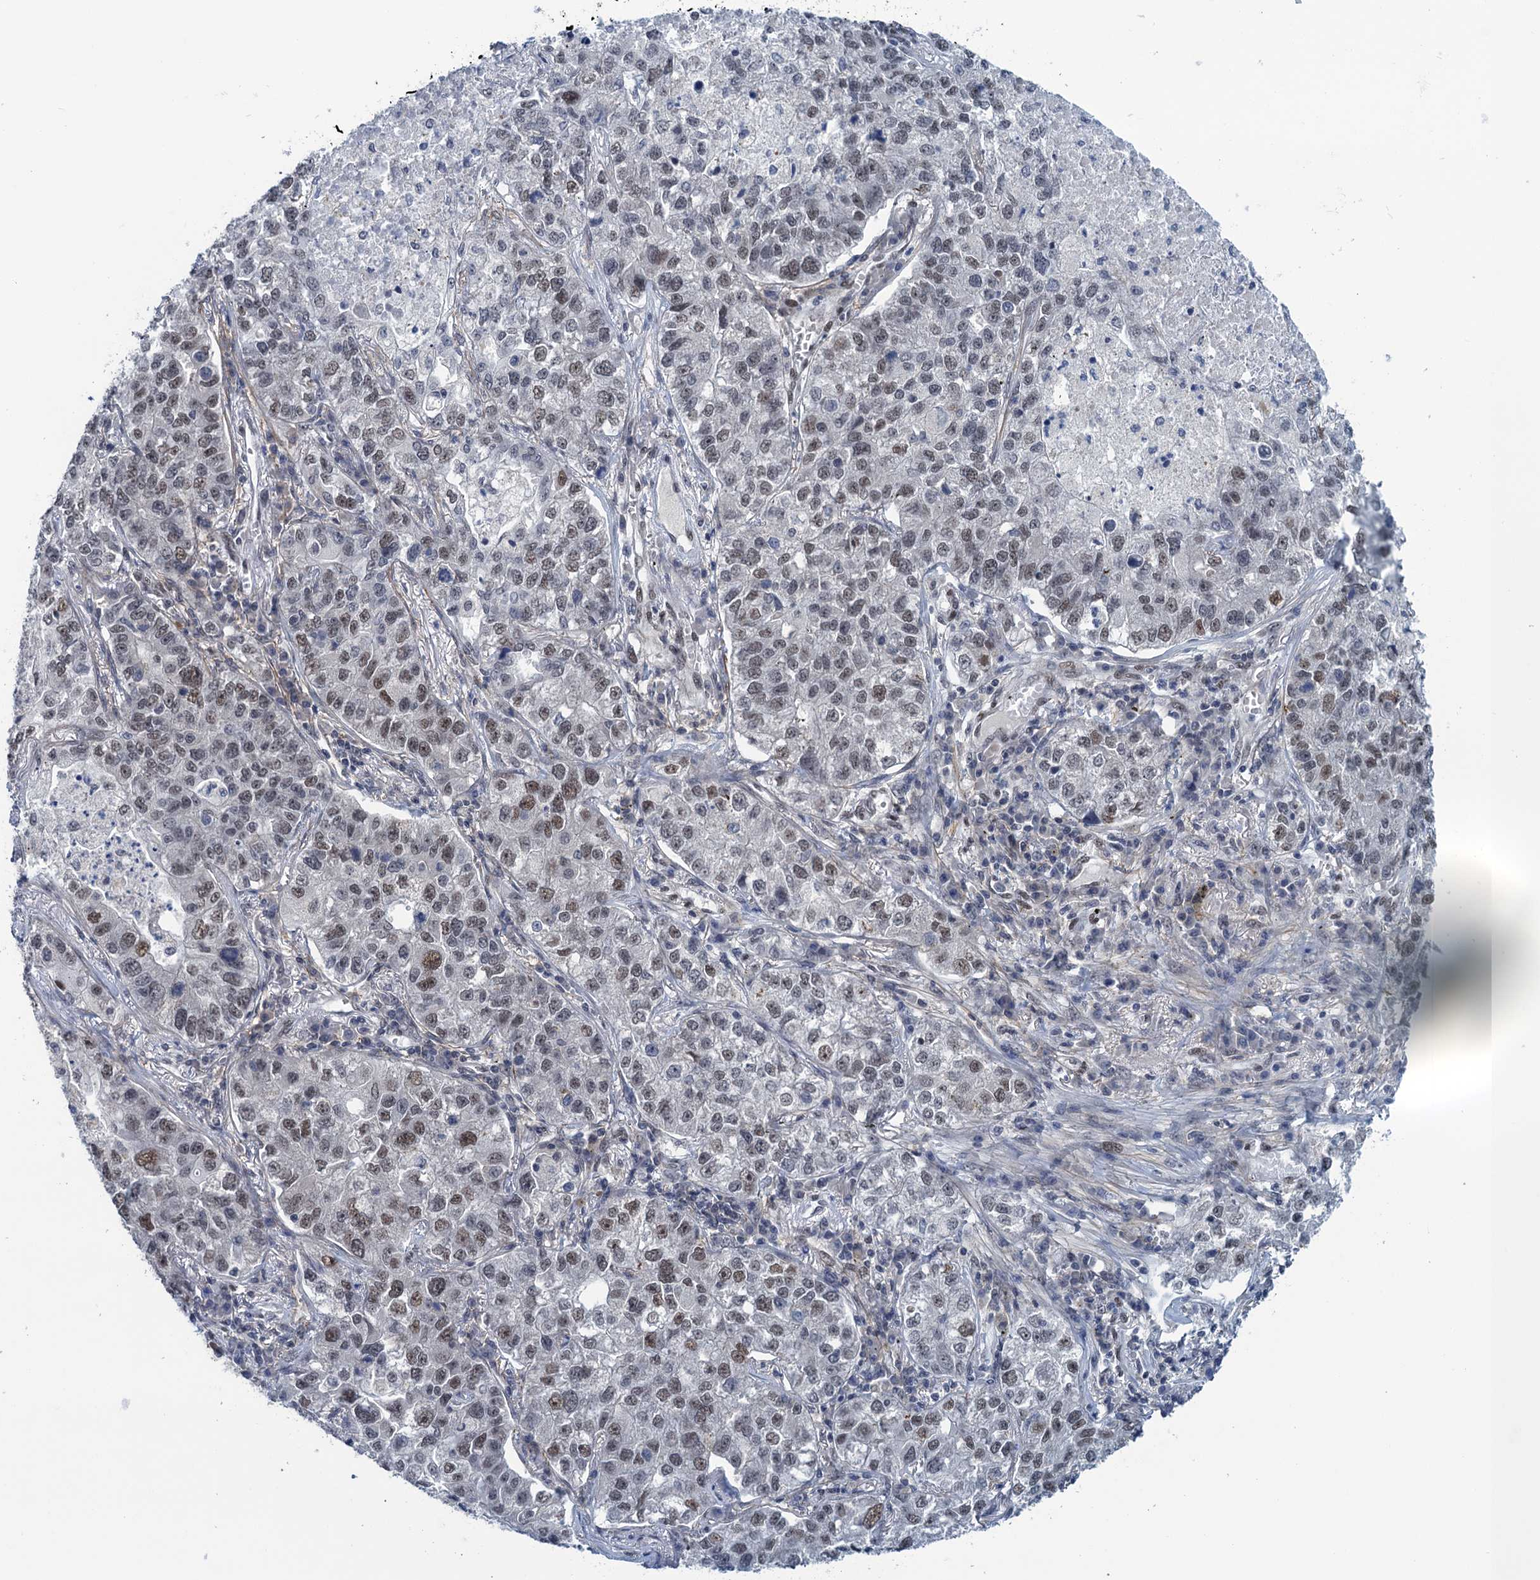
{"staining": {"intensity": "moderate", "quantity": ">75%", "location": "nuclear"}, "tissue": "lung cancer", "cell_type": "Tumor cells", "image_type": "cancer", "snomed": [{"axis": "morphology", "description": "Adenocarcinoma, NOS"}, {"axis": "topography", "description": "Lung"}], "caption": "Immunohistochemical staining of lung cancer displays medium levels of moderate nuclear positivity in about >75% of tumor cells.", "gene": "SAE1", "patient": {"sex": "male", "age": 49}}